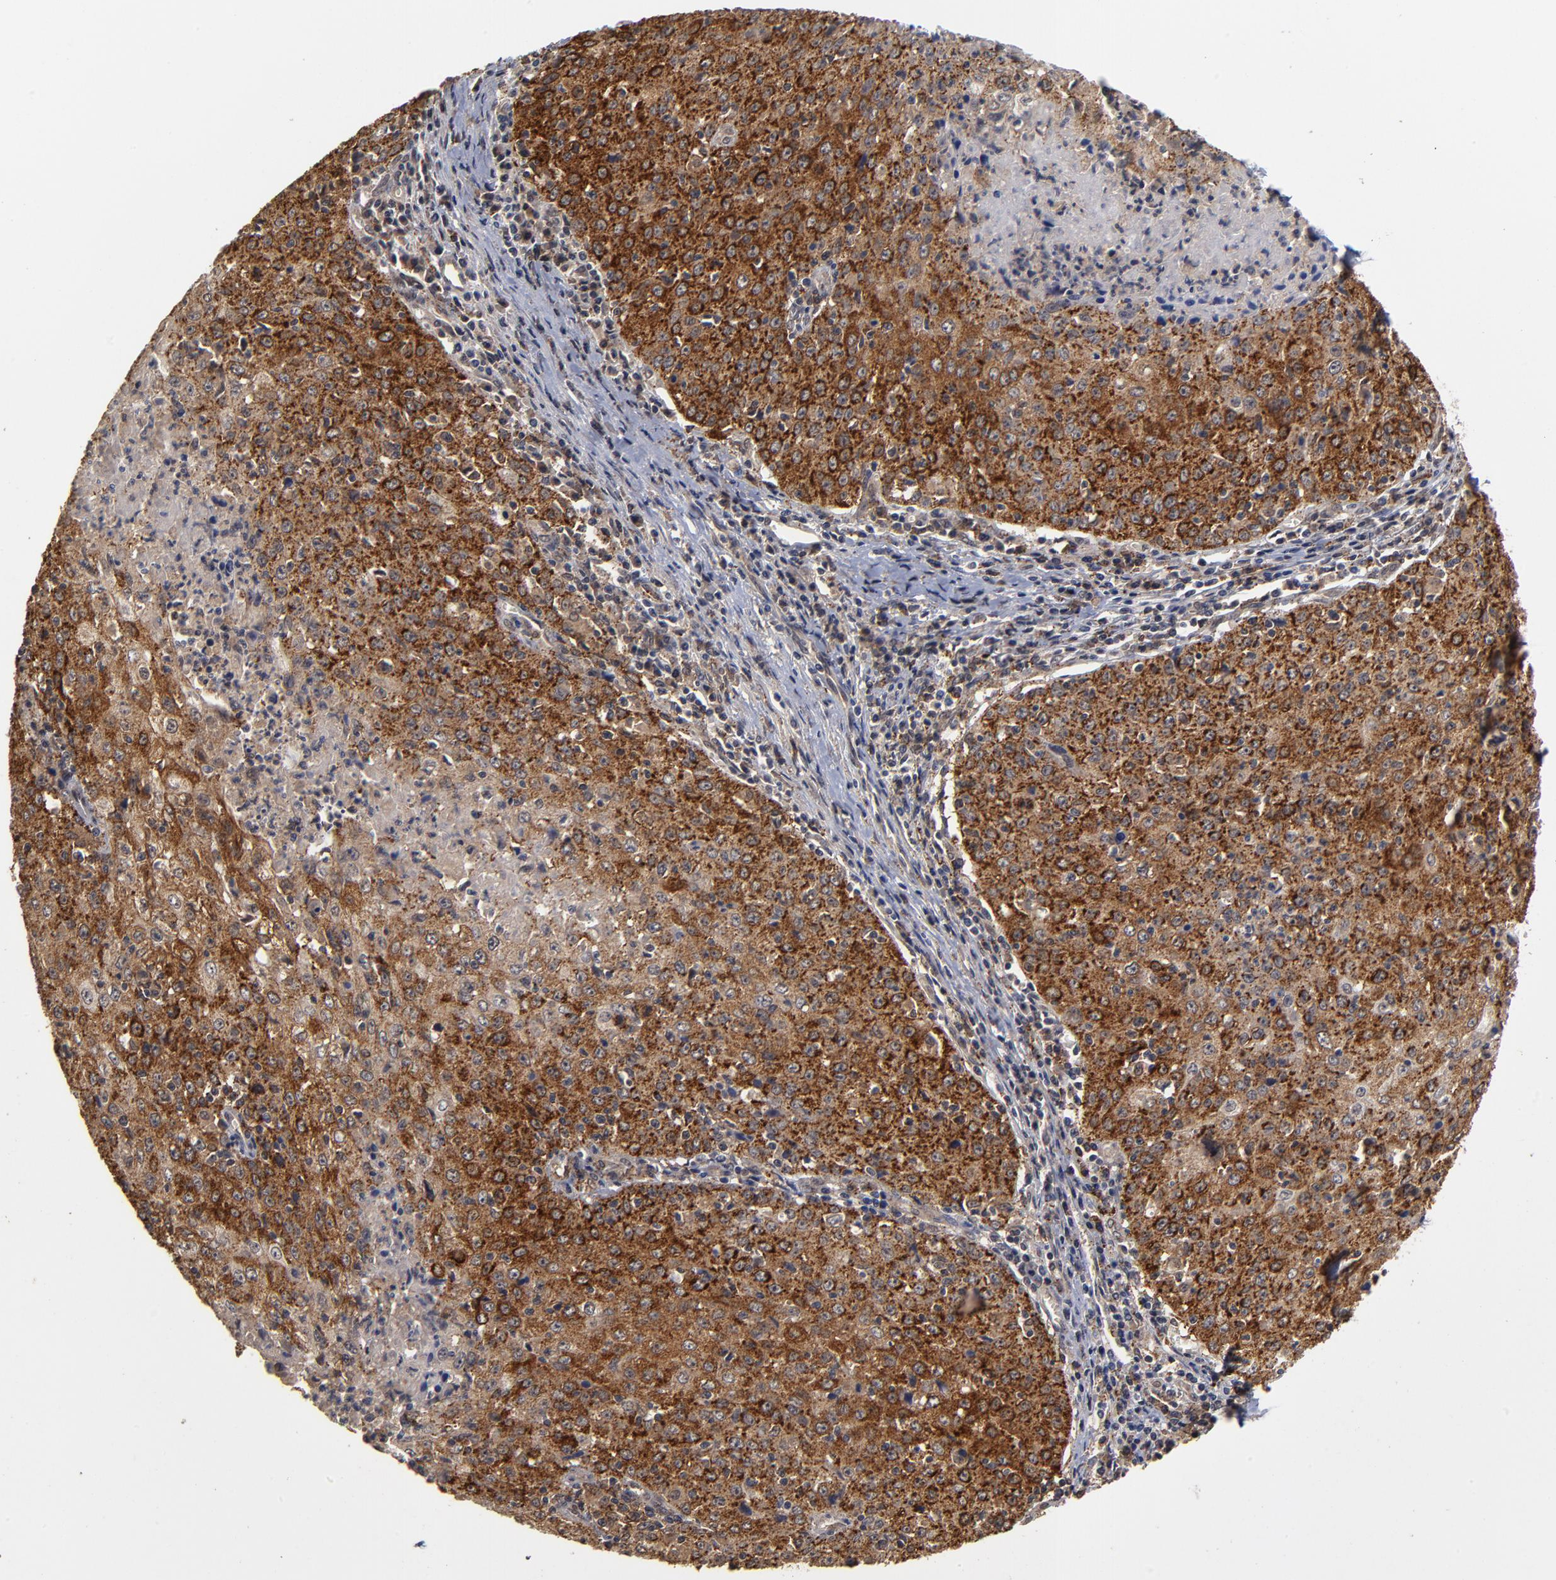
{"staining": {"intensity": "strong", "quantity": ">75%", "location": "cytoplasmic/membranous"}, "tissue": "cervical cancer", "cell_type": "Tumor cells", "image_type": "cancer", "snomed": [{"axis": "morphology", "description": "Squamous cell carcinoma, NOS"}, {"axis": "topography", "description": "Cervix"}], "caption": "Strong cytoplasmic/membranous expression is seen in approximately >75% of tumor cells in cervical squamous cell carcinoma.", "gene": "ASB8", "patient": {"sex": "female", "age": 27}}